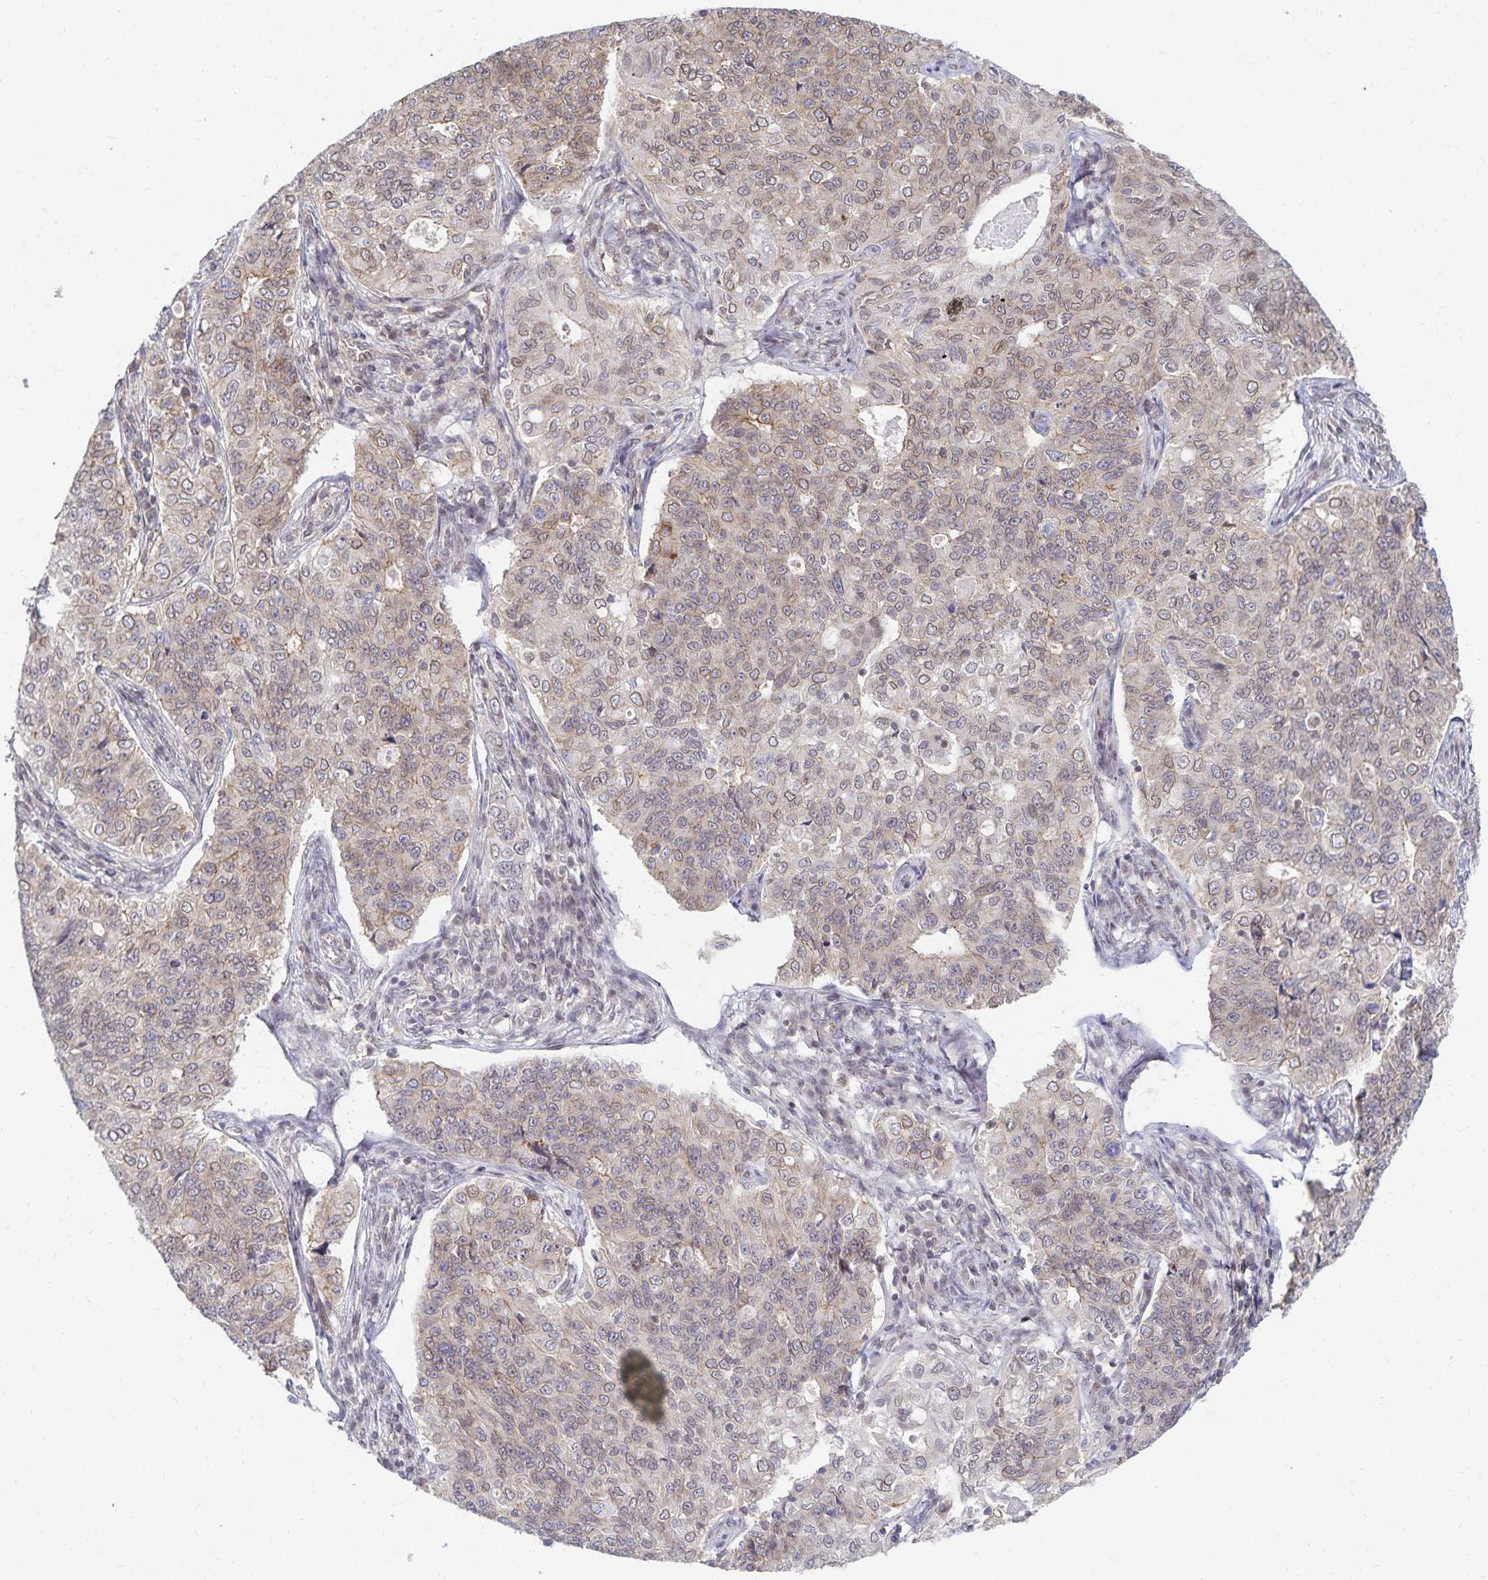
{"staining": {"intensity": "weak", "quantity": "<25%", "location": "cytoplasmic/membranous,nuclear"}, "tissue": "endometrial cancer", "cell_type": "Tumor cells", "image_type": "cancer", "snomed": [{"axis": "morphology", "description": "Adenocarcinoma, NOS"}, {"axis": "topography", "description": "Endometrium"}], "caption": "The micrograph displays no staining of tumor cells in endometrial adenocarcinoma.", "gene": "RAB9B", "patient": {"sex": "female", "age": 43}}